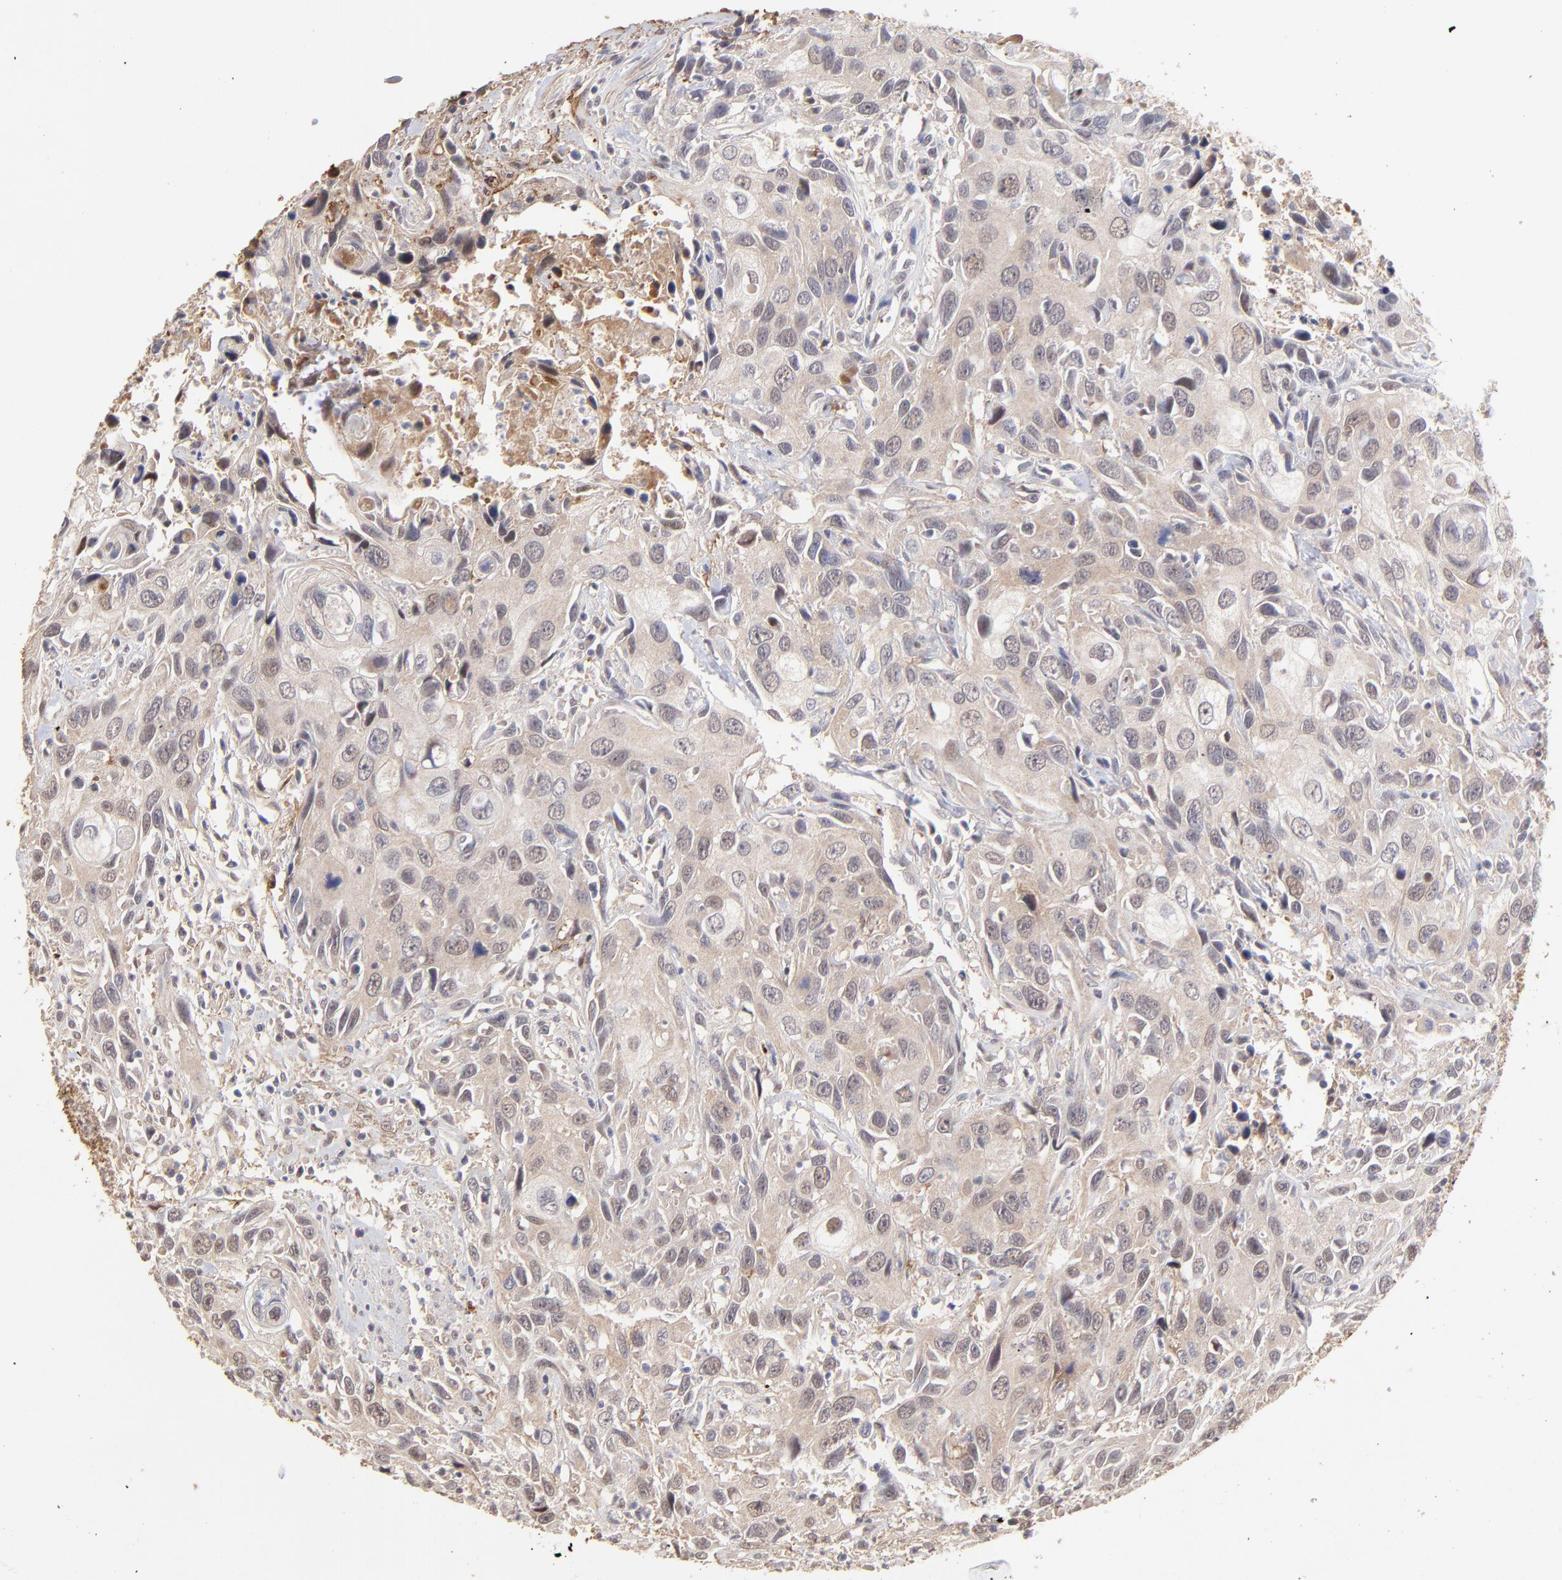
{"staining": {"intensity": "weak", "quantity": "25%-75%", "location": "cytoplasmic/membranous,nuclear"}, "tissue": "urothelial cancer", "cell_type": "Tumor cells", "image_type": "cancer", "snomed": [{"axis": "morphology", "description": "Urothelial carcinoma, High grade"}, {"axis": "topography", "description": "Urinary bladder"}], "caption": "Approximately 25%-75% of tumor cells in urothelial carcinoma (high-grade) demonstrate weak cytoplasmic/membranous and nuclear protein expression as visualized by brown immunohistochemical staining.", "gene": "PSMD14", "patient": {"sex": "male", "age": 71}}